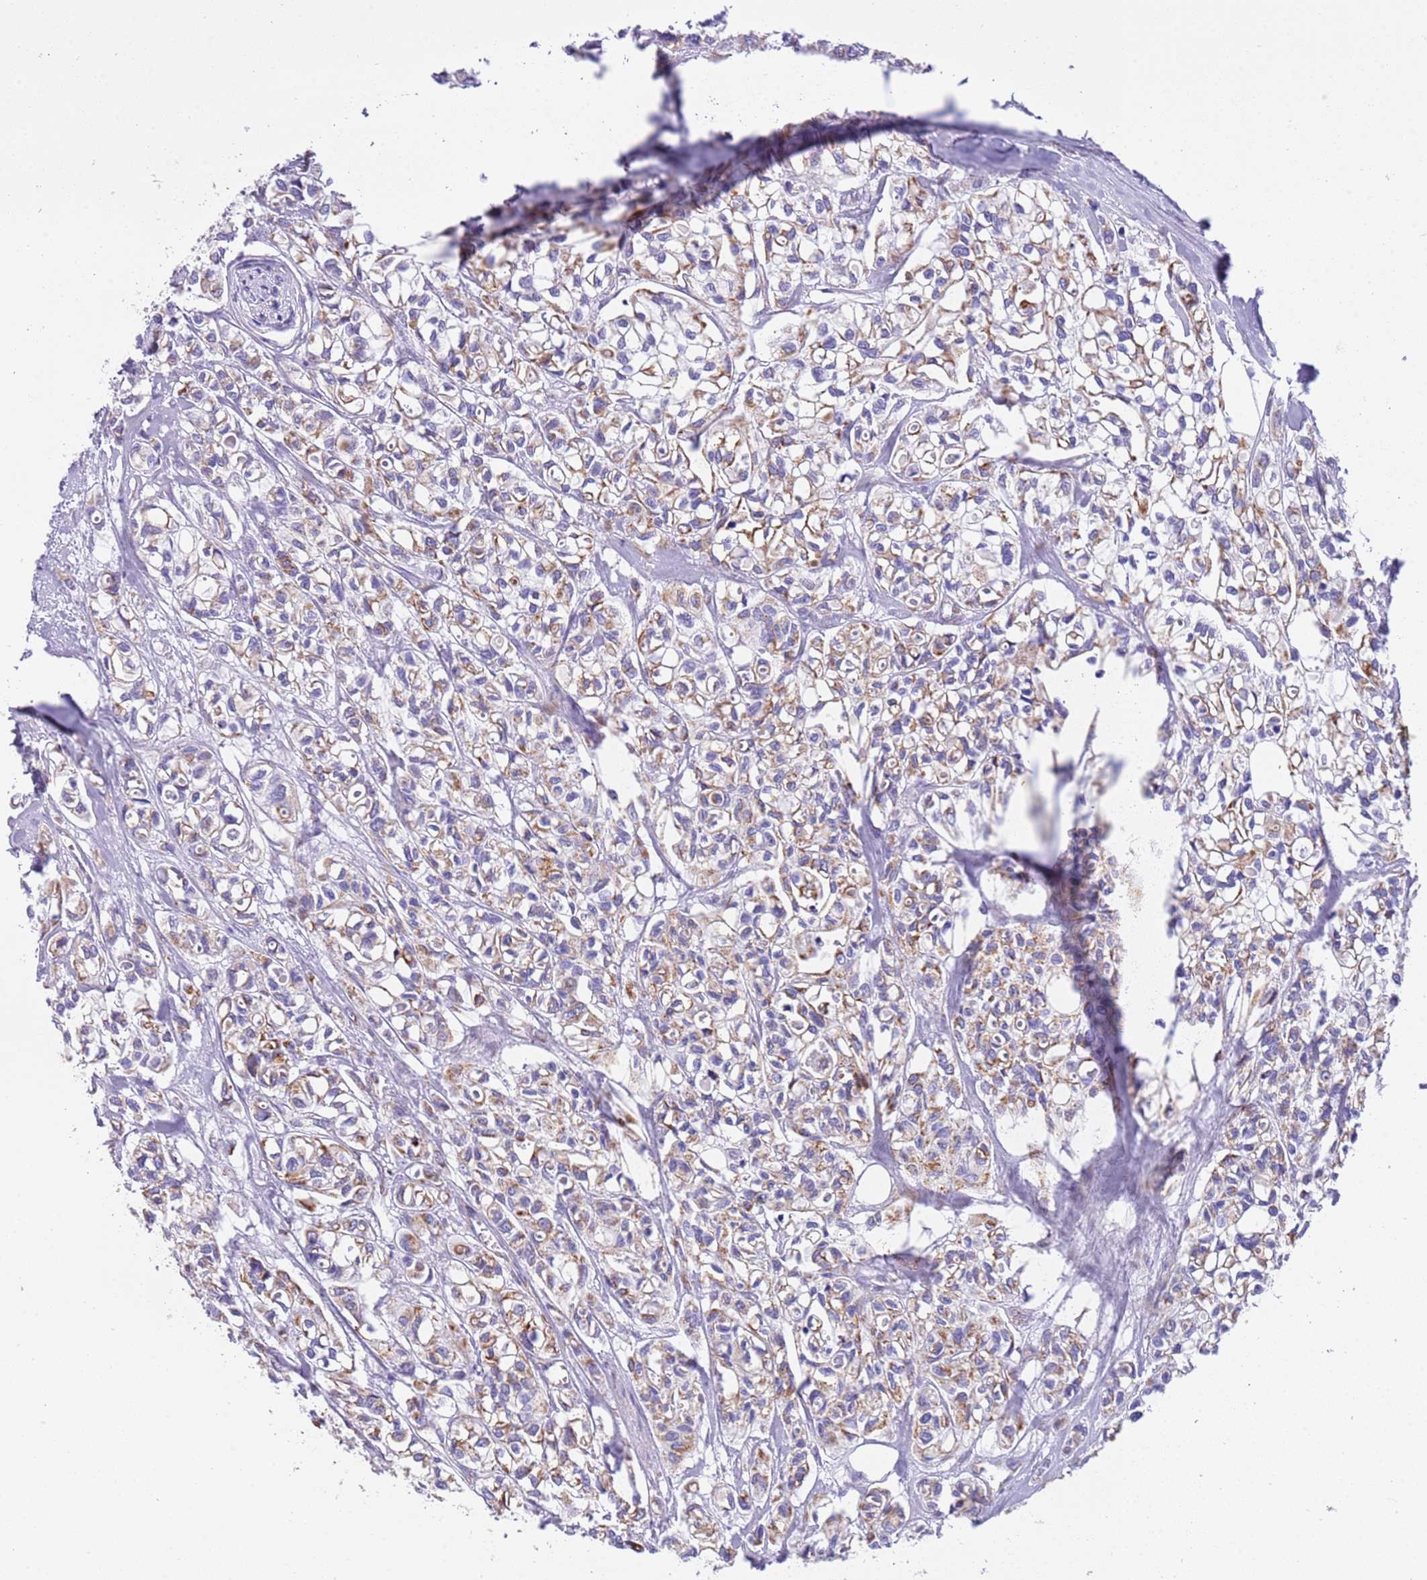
{"staining": {"intensity": "moderate", "quantity": ">75%", "location": "cytoplasmic/membranous"}, "tissue": "urothelial cancer", "cell_type": "Tumor cells", "image_type": "cancer", "snomed": [{"axis": "morphology", "description": "Urothelial carcinoma, High grade"}, {"axis": "topography", "description": "Urinary bladder"}], "caption": "High-grade urothelial carcinoma tissue shows moderate cytoplasmic/membranous expression in about >75% of tumor cells", "gene": "SUCLG2", "patient": {"sex": "male", "age": 67}}